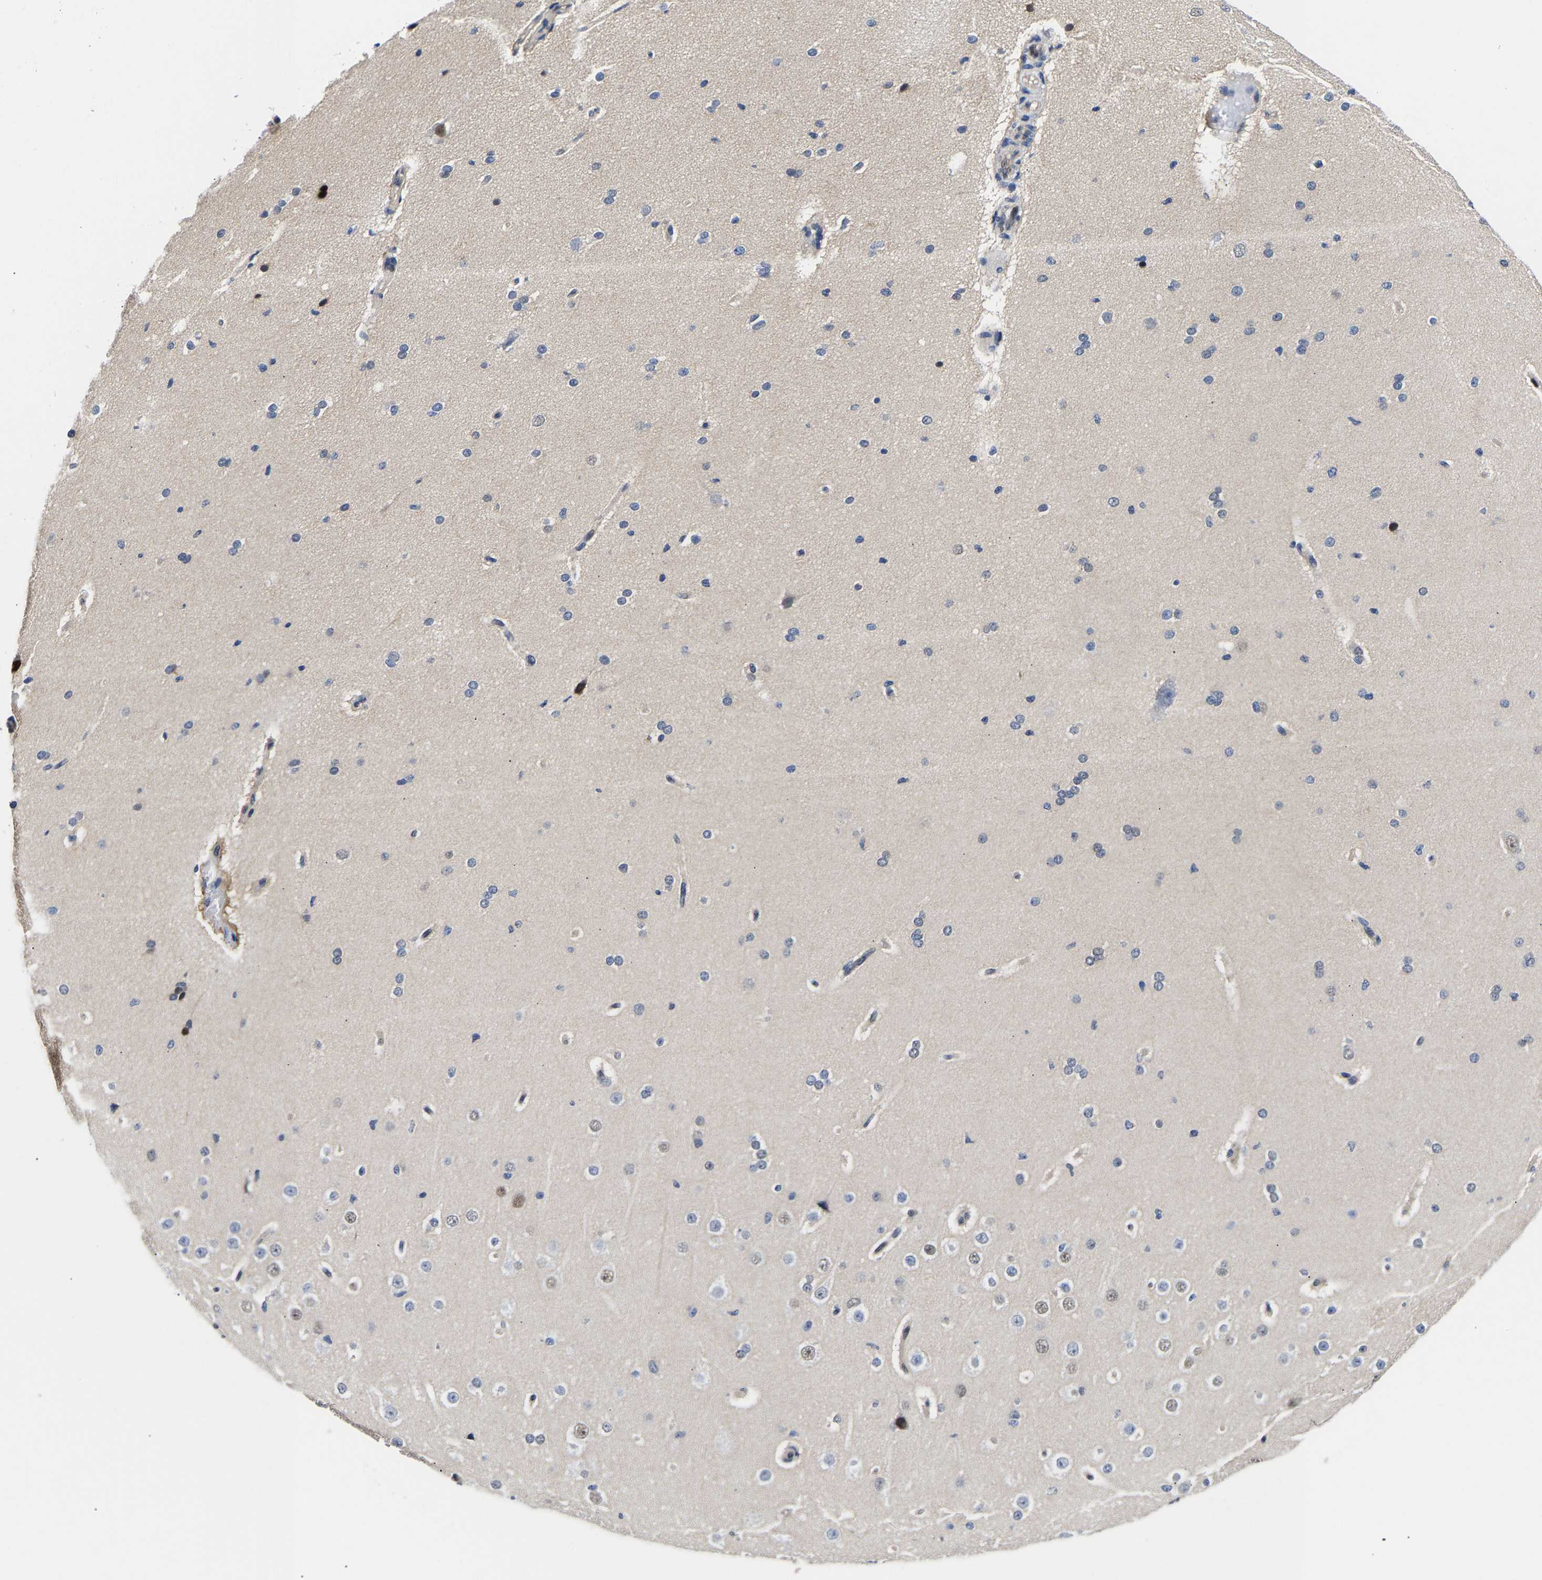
{"staining": {"intensity": "negative", "quantity": "none", "location": "none"}, "tissue": "cerebral cortex", "cell_type": "Endothelial cells", "image_type": "normal", "snomed": [{"axis": "morphology", "description": "Normal tissue, NOS"}, {"axis": "morphology", "description": "Developmental malformation"}, {"axis": "topography", "description": "Cerebral cortex"}], "caption": "This is an IHC histopathology image of unremarkable cerebral cortex. There is no staining in endothelial cells.", "gene": "PTRHD1", "patient": {"sex": "female", "age": 30}}